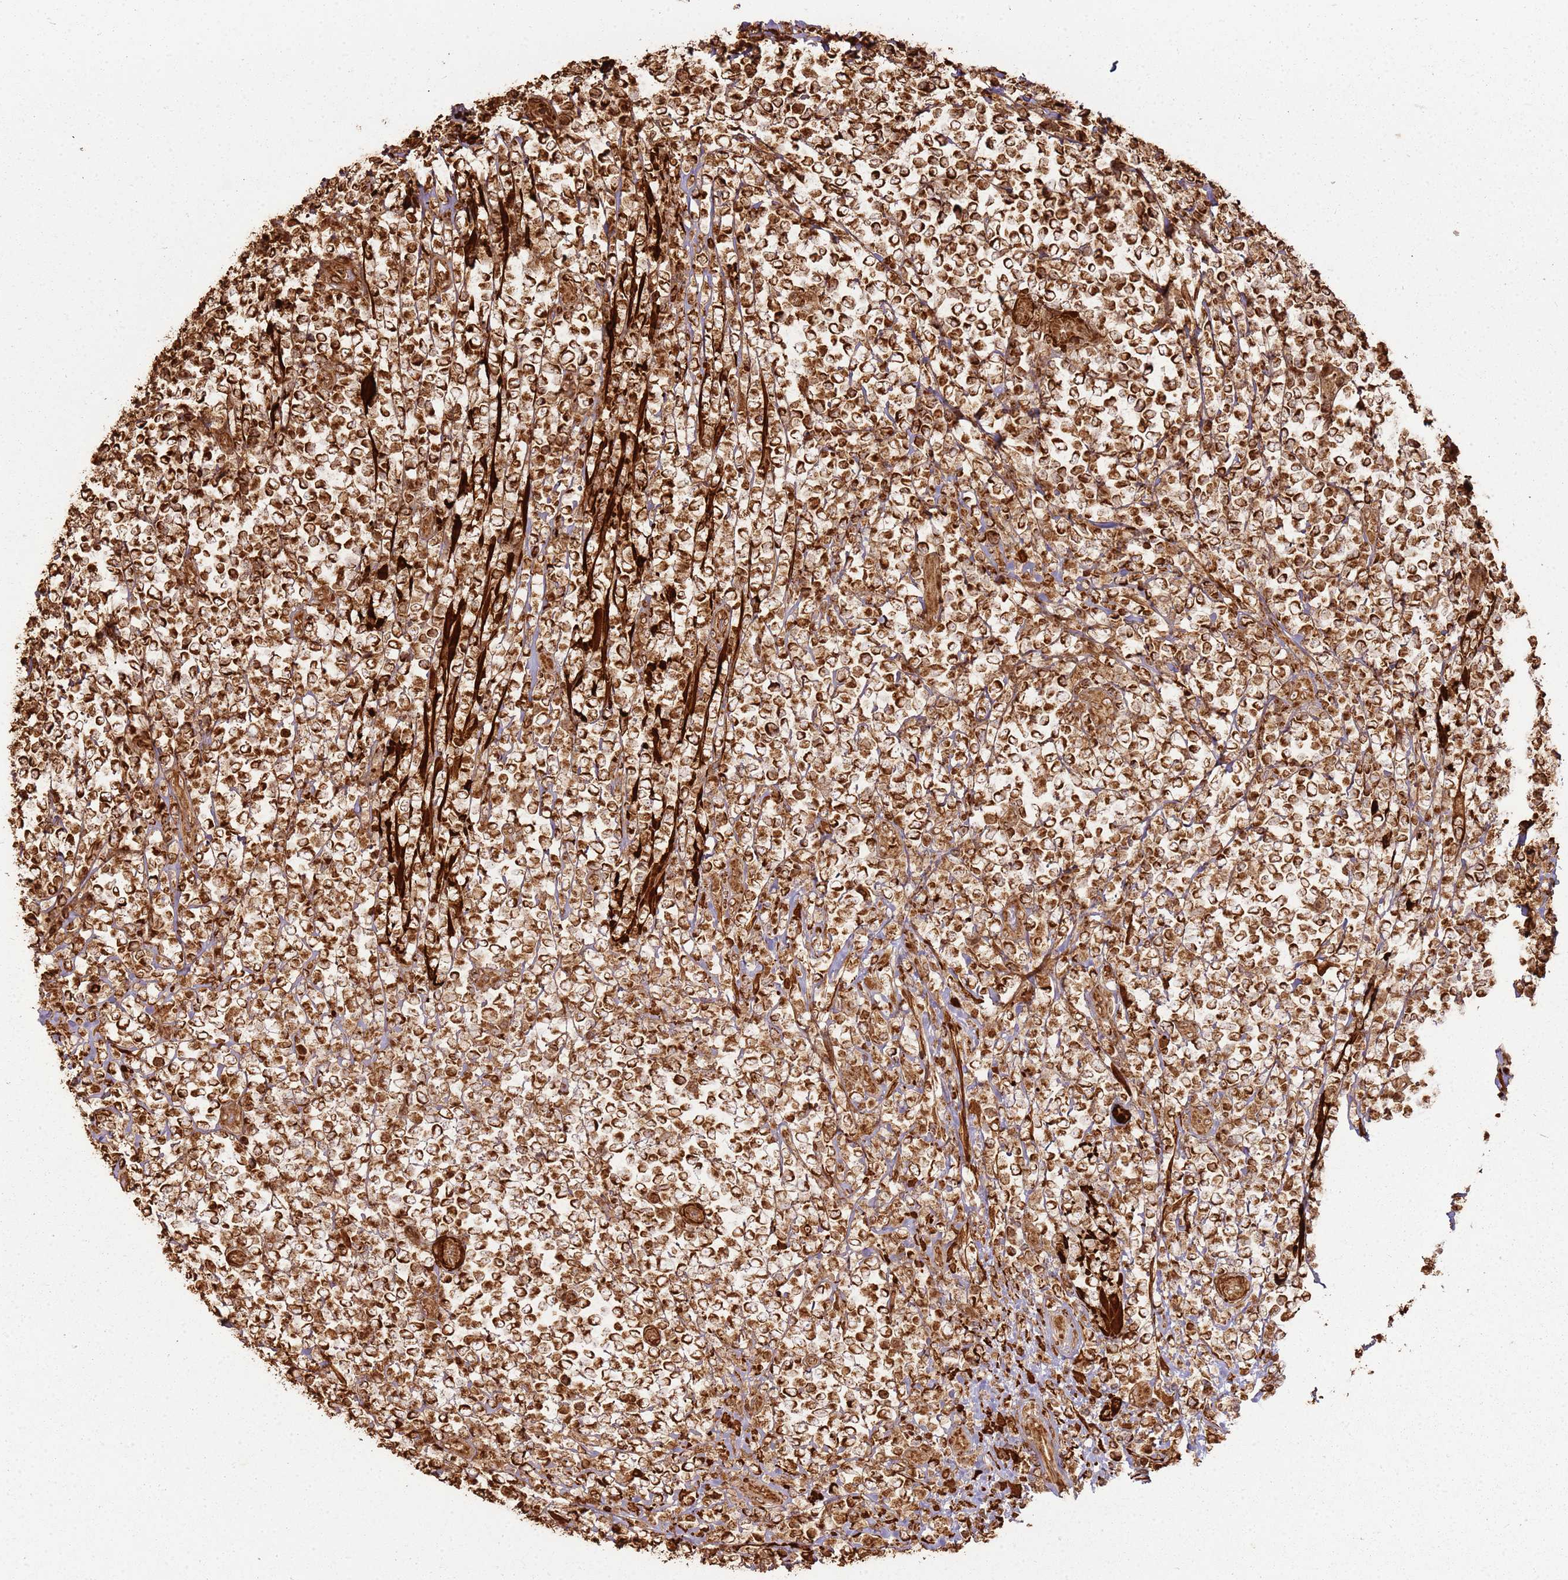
{"staining": {"intensity": "strong", "quantity": ">75%", "location": "cytoplasmic/membranous"}, "tissue": "lymphoma", "cell_type": "Tumor cells", "image_type": "cancer", "snomed": [{"axis": "morphology", "description": "Malignant lymphoma, non-Hodgkin's type, High grade"}, {"axis": "topography", "description": "Soft tissue"}], "caption": "Tumor cells show high levels of strong cytoplasmic/membranous staining in approximately >75% of cells in lymphoma.", "gene": "DDX59", "patient": {"sex": "female", "age": 56}}